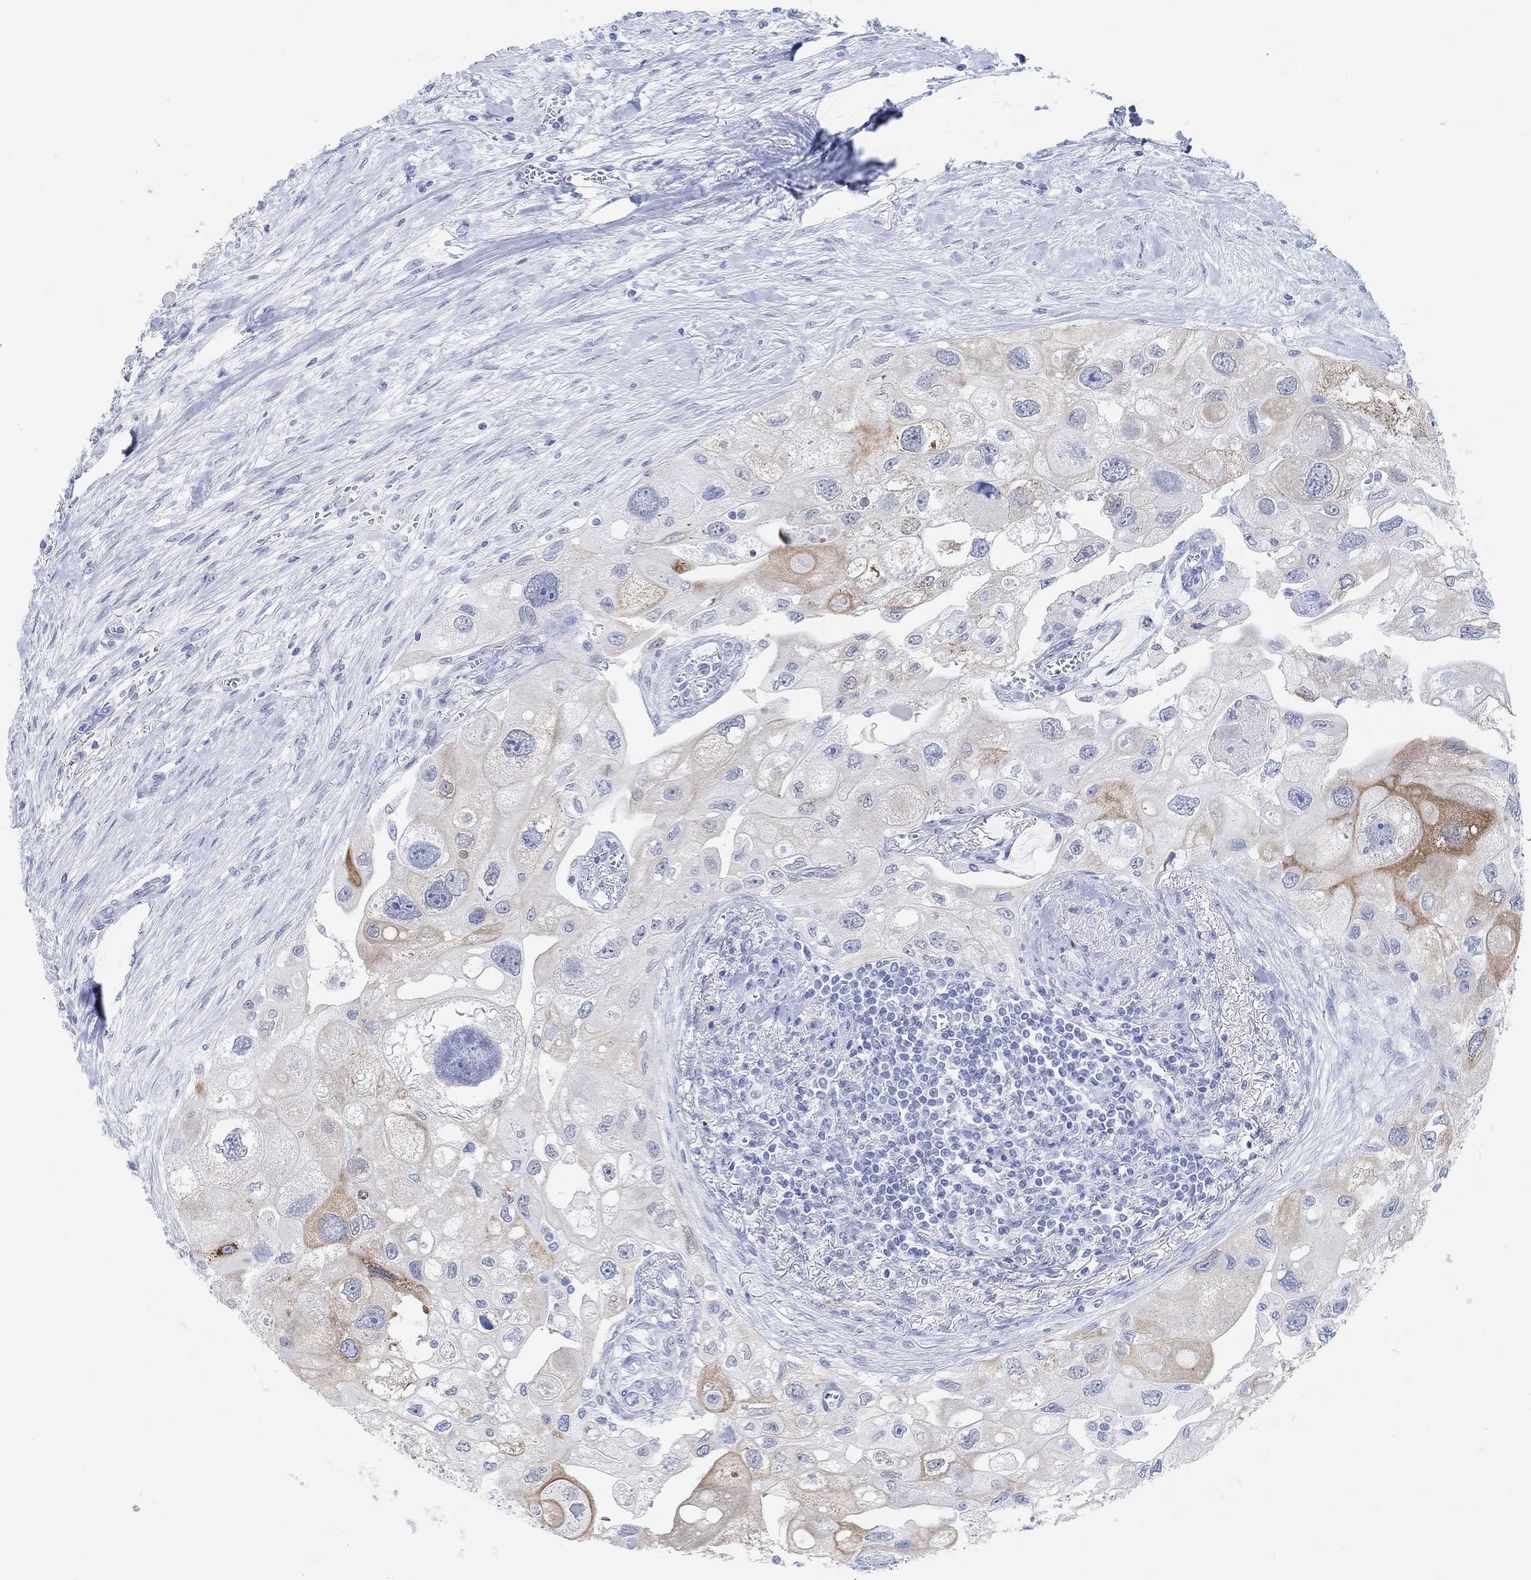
{"staining": {"intensity": "moderate", "quantity": "<25%", "location": "cytoplasmic/membranous"}, "tissue": "urothelial cancer", "cell_type": "Tumor cells", "image_type": "cancer", "snomed": [{"axis": "morphology", "description": "Urothelial carcinoma, High grade"}, {"axis": "topography", "description": "Urinary bladder"}], "caption": "A high-resolution image shows immunohistochemistry (IHC) staining of urothelial carcinoma (high-grade), which exhibits moderate cytoplasmic/membranous expression in approximately <25% of tumor cells.", "gene": "ENO4", "patient": {"sex": "male", "age": 59}}